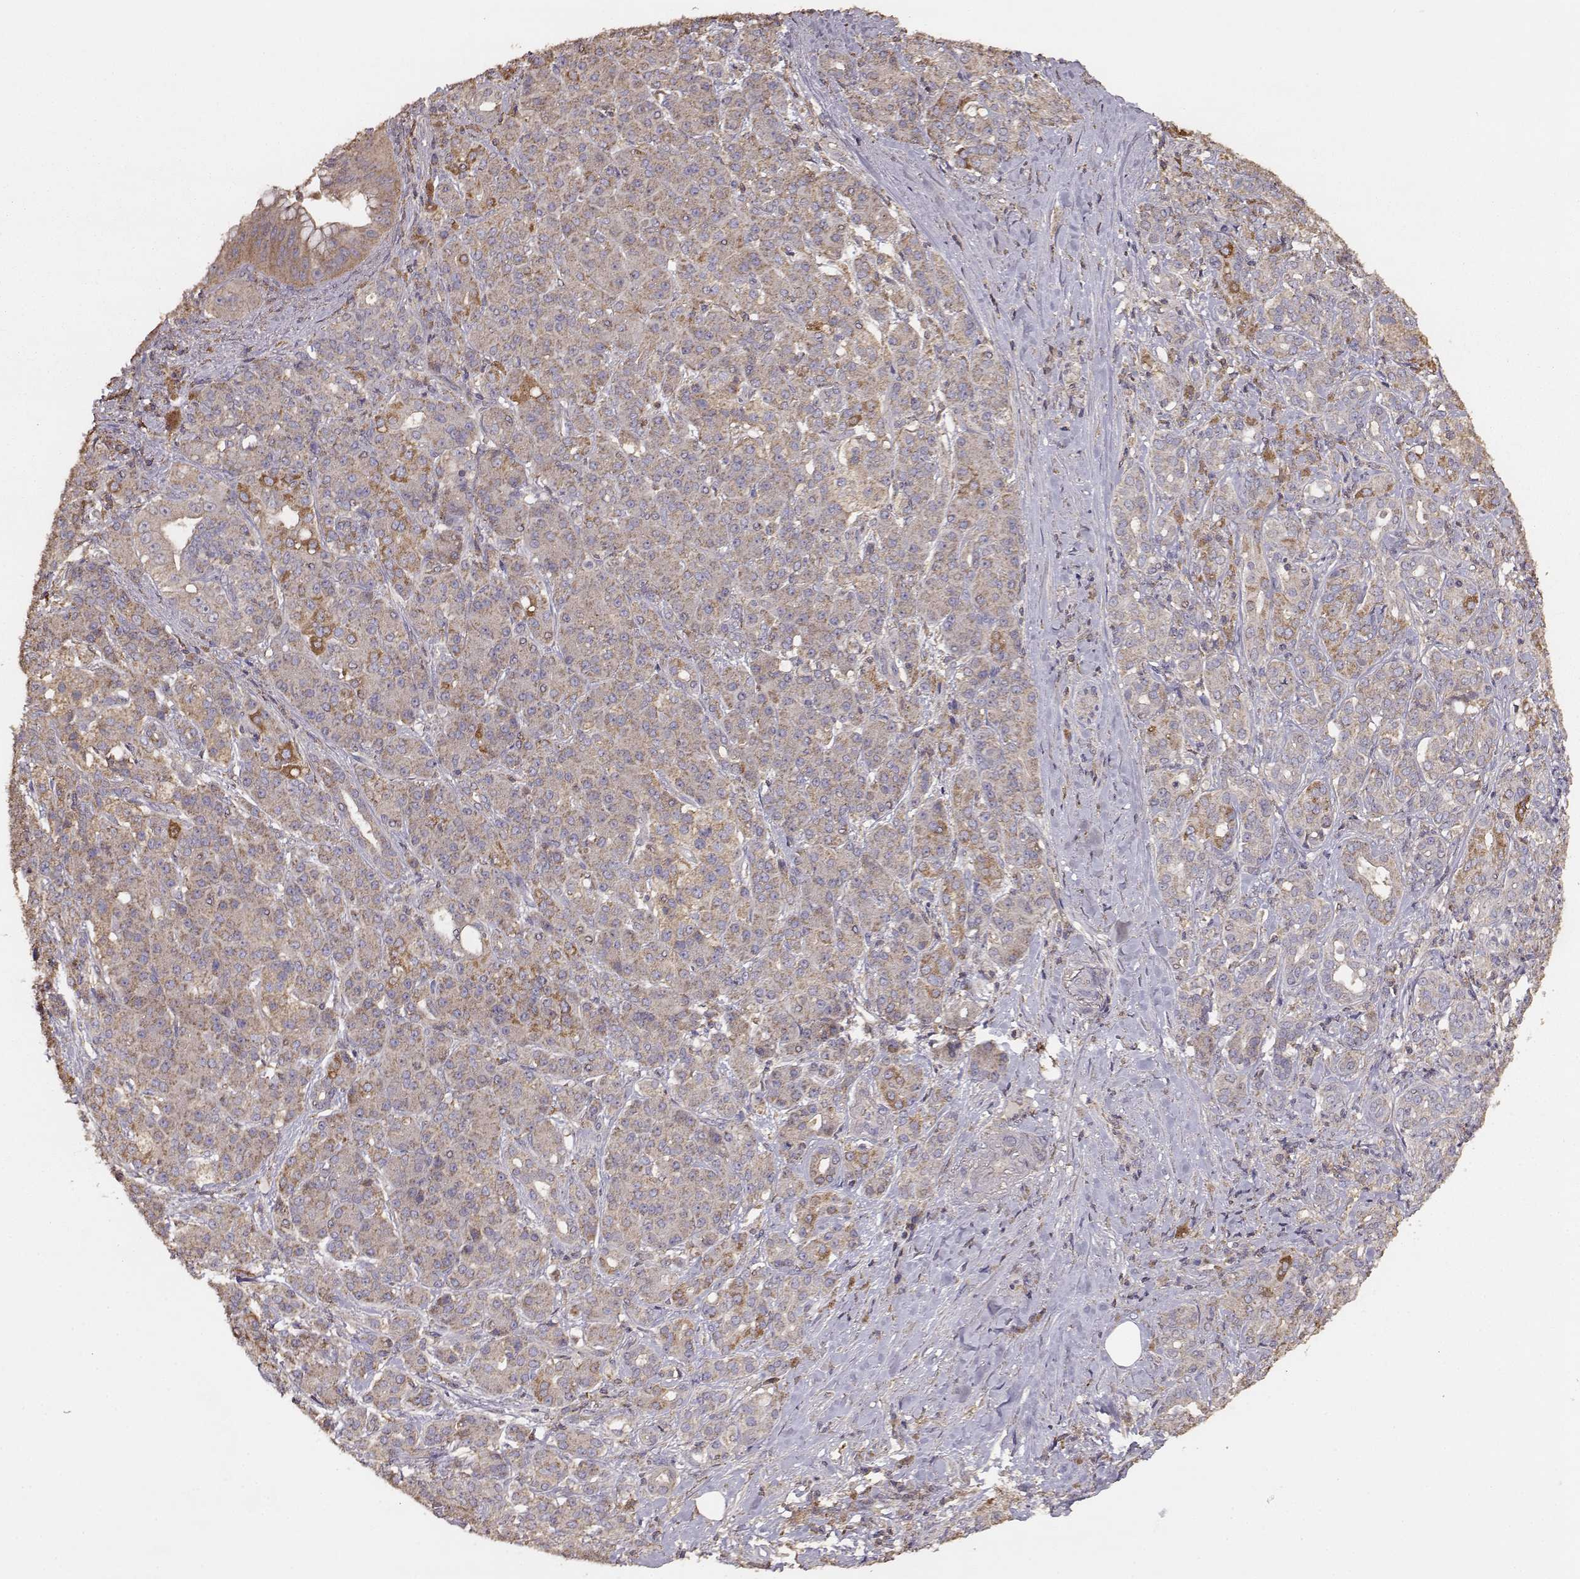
{"staining": {"intensity": "weak", "quantity": ">75%", "location": "cytoplasmic/membranous"}, "tissue": "pancreatic cancer", "cell_type": "Tumor cells", "image_type": "cancer", "snomed": [{"axis": "morphology", "description": "Normal tissue, NOS"}, {"axis": "morphology", "description": "Inflammation, NOS"}, {"axis": "morphology", "description": "Adenocarcinoma, NOS"}, {"axis": "topography", "description": "Pancreas"}], "caption": "Immunohistochemical staining of human adenocarcinoma (pancreatic) shows low levels of weak cytoplasmic/membranous protein staining in about >75% of tumor cells.", "gene": "TARS3", "patient": {"sex": "male", "age": 57}}